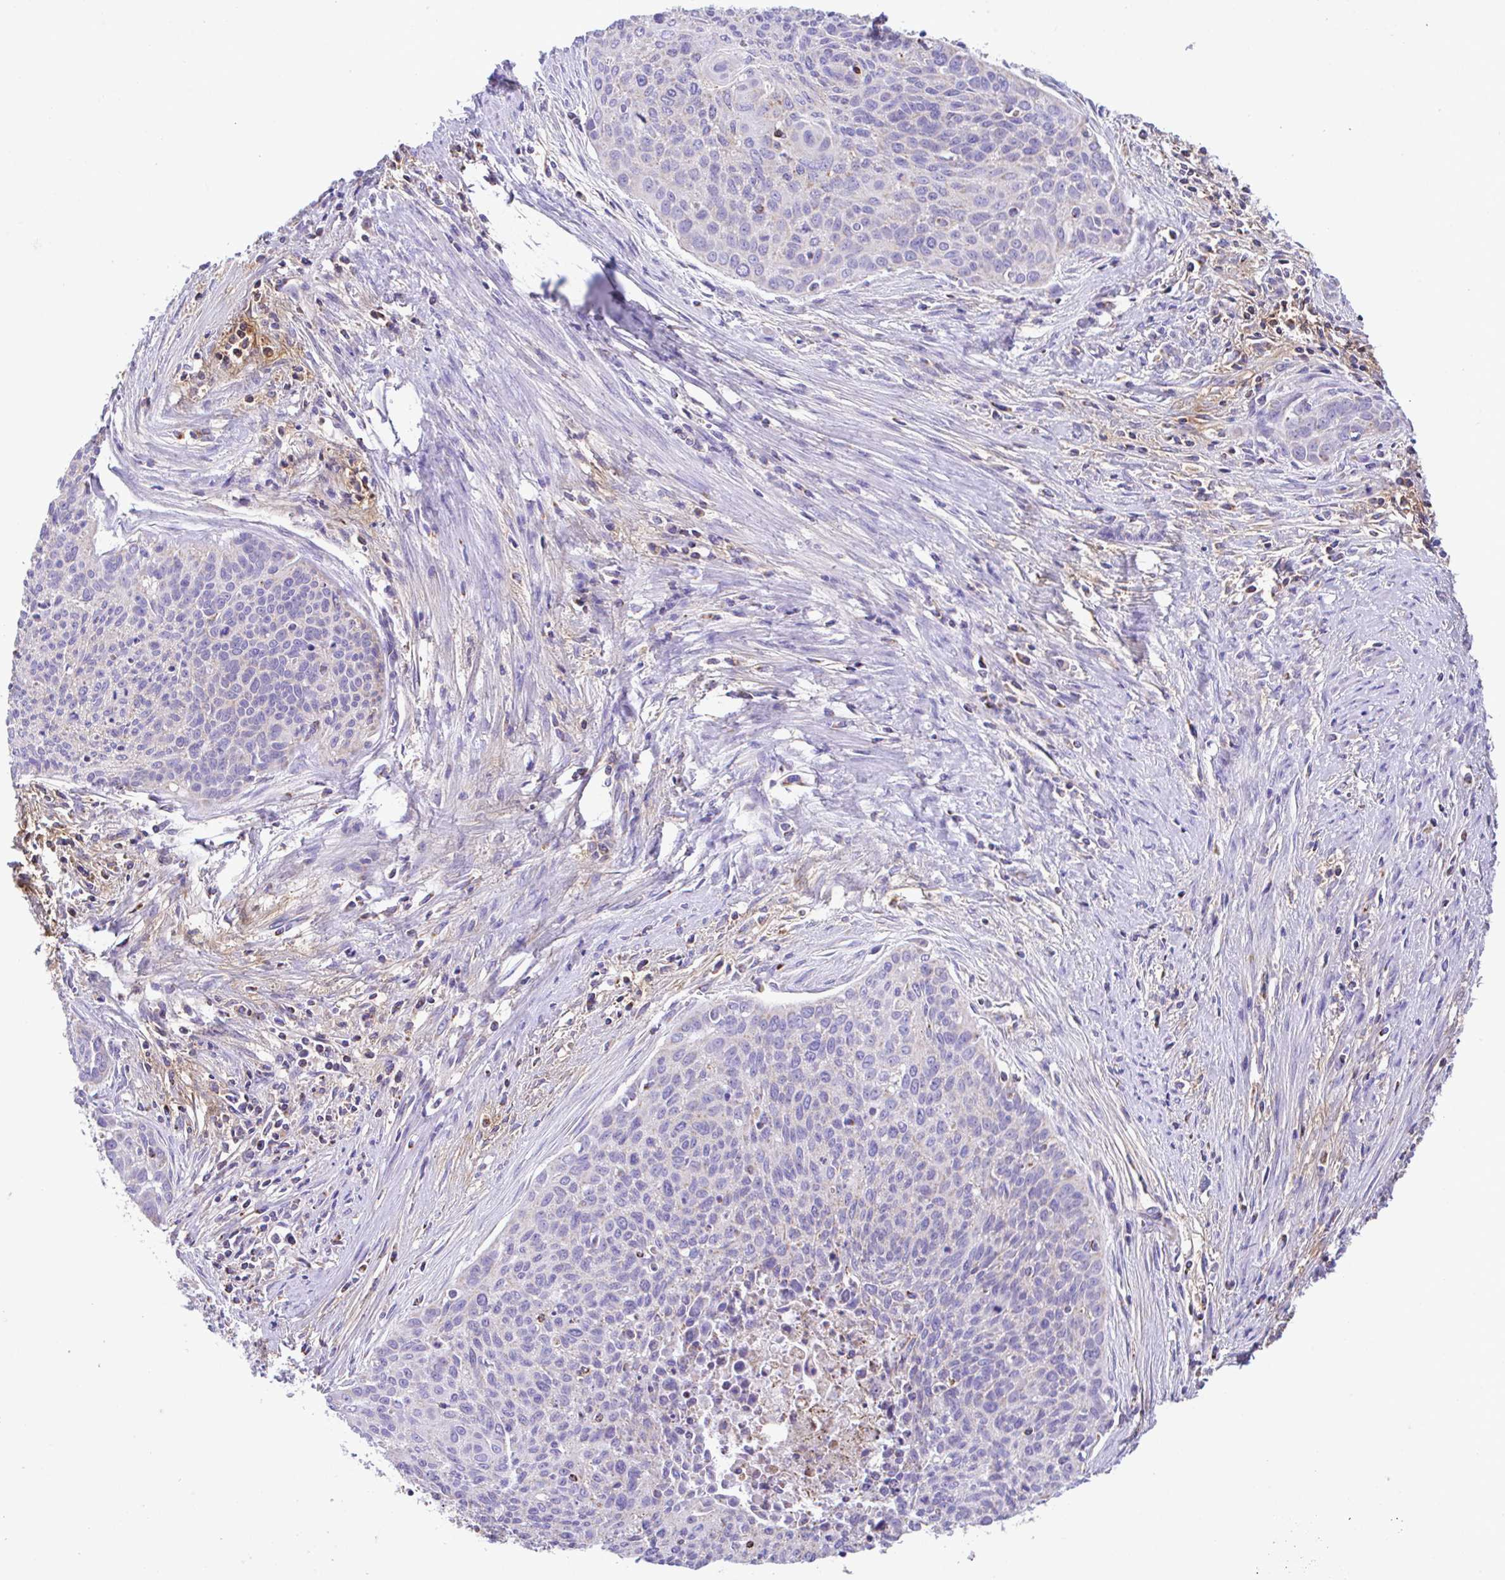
{"staining": {"intensity": "negative", "quantity": "none", "location": "none"}, "tissue": "cervical cancer", "cell_type": "Tumor cells", "image_type": "cancer", "snomed": [{"axis": "morphology", "description": "Squamous cell carcinoma, NOS"}, {"axis": "topography", "description": "Cervix"}], "caption": "Tumor cells show no significant staining in squamous cell carcinoma (cervical). (DAB immunohistochemistry (IHC), high magnification).", "gene": "PCMTD2", "patient": {"sex": "female", "age": 55}}